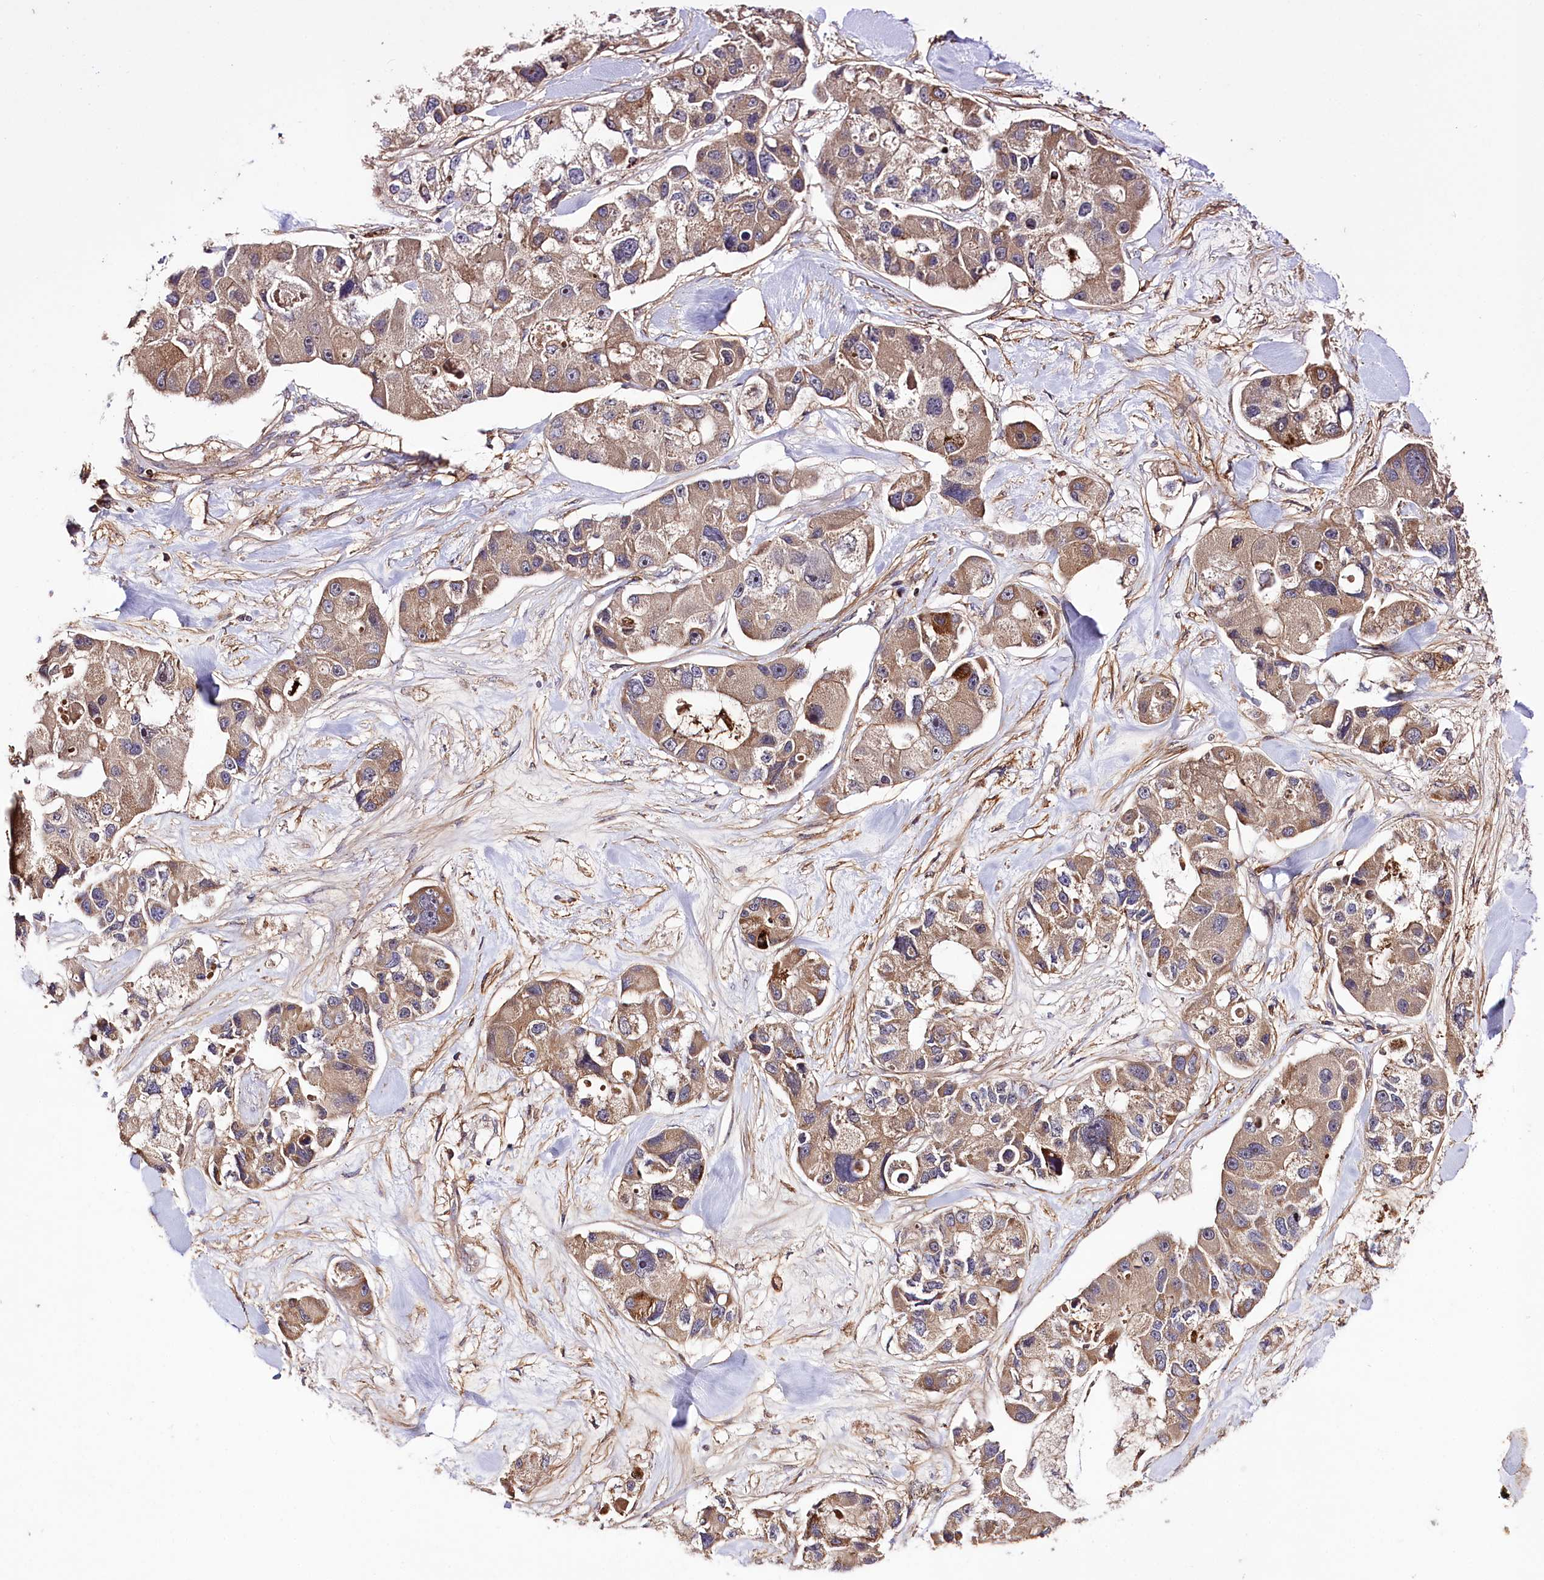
{"staining": {"intensity": "moderate", "quantity": "25%-75%", "location": "cytoplasmic/membranous"}, "tissue": "lung cancer", "cell_type": "Tumor cells", "image_type": "cancer", "snomed": [{"axis": "morphology", "description": "Adenocarcinoma, NOS"}, {"axis": "topography", "description": "Lung"}], "caption": "Lung cancer (adenocarcinoma) tissue displays moderate cytoplasmic/membranous positivity in about 25%-75% of tumor cells, visualized by immunohistochemistry.", "gene": "WWC1", "patient": {"sex": "female", "age": 54}}